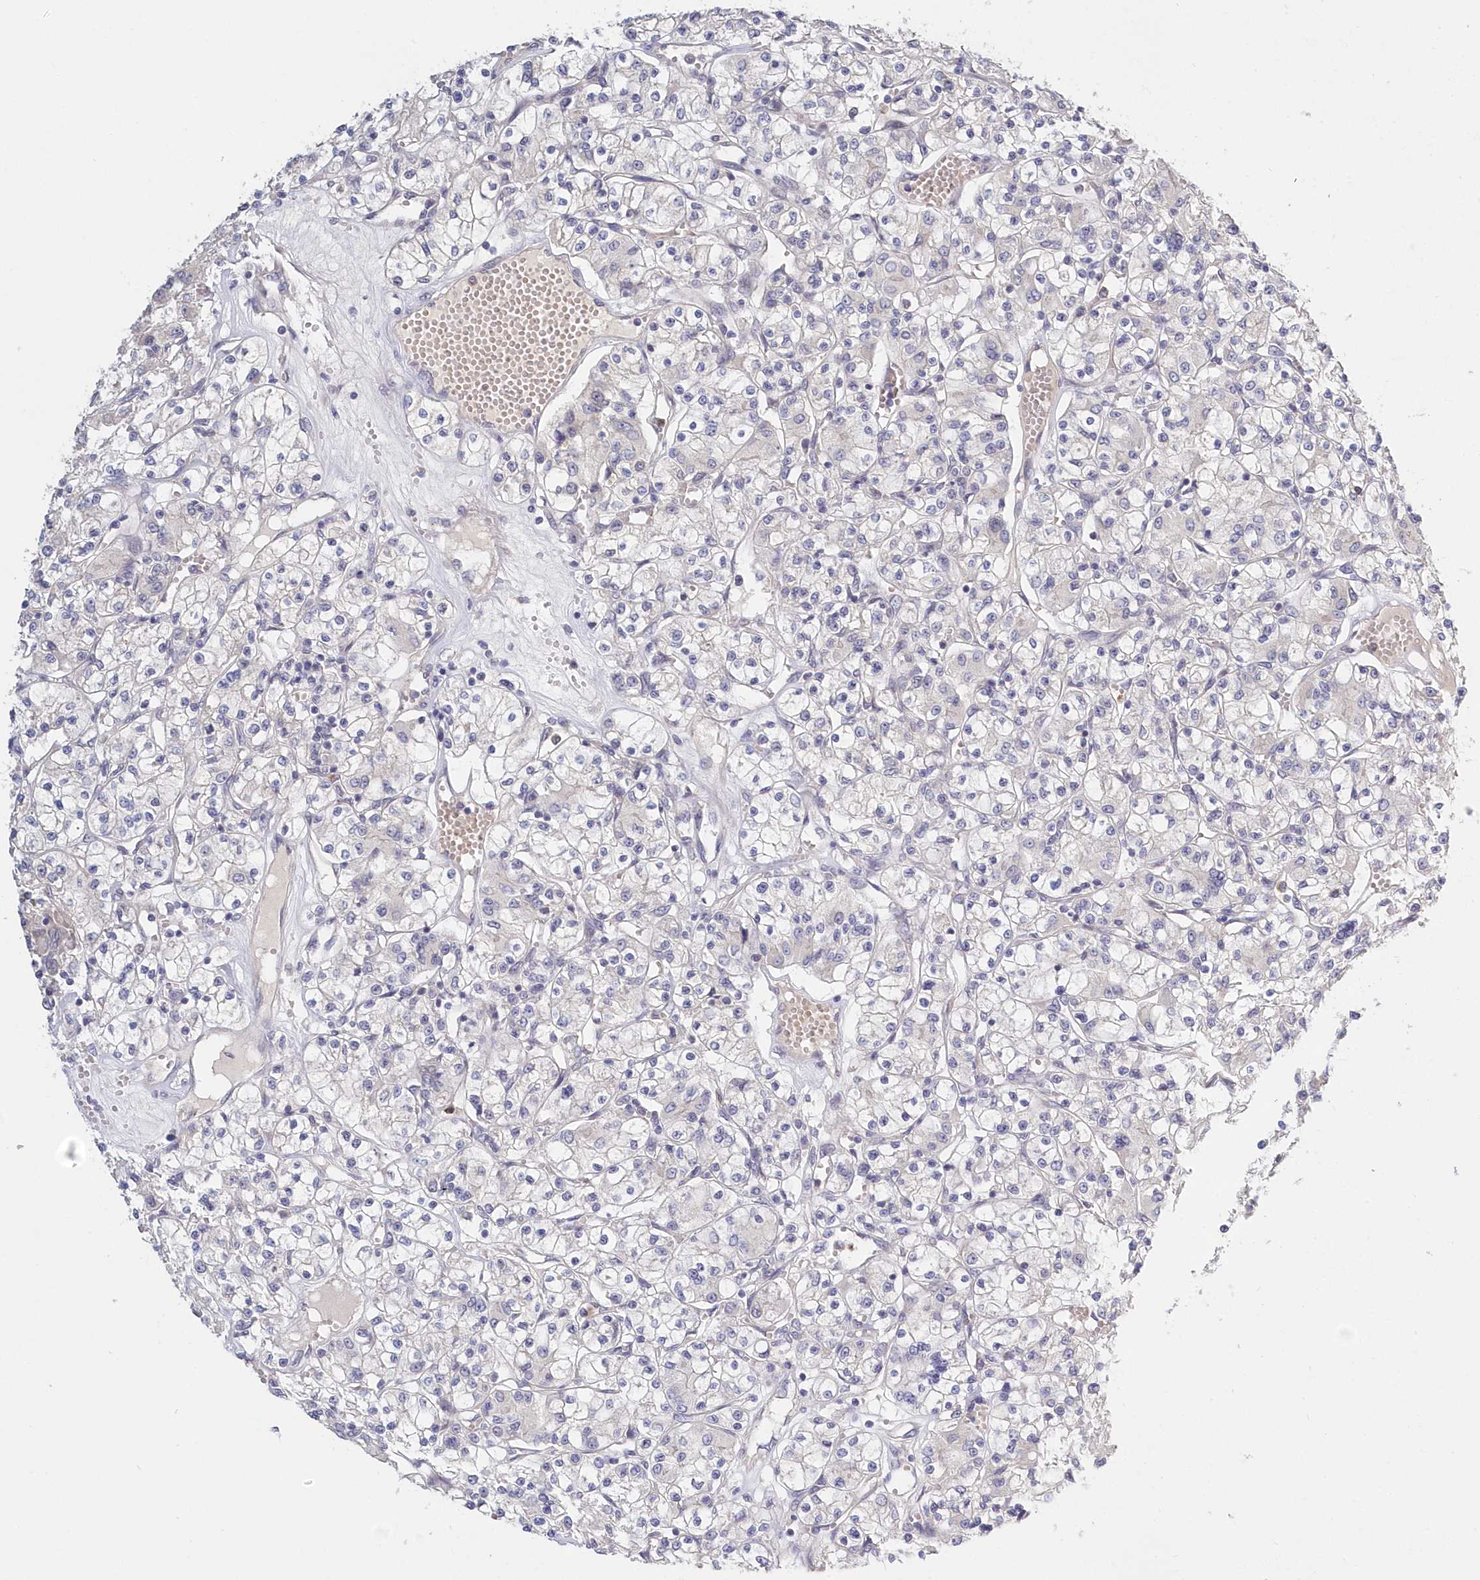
{"staining": {"intensity": "negative", "quantity": "none", "location": "none"}, "tissue": "renal cancer", "cell_type": "Tumor cells", "image_type": "cancer", "snomed": [{"axis": "morphology", "description": "Adenocarcinoma, NOS"}, {"axis": "topography", "description": "Kidney"}], "caption": "A histopathology image of renal cancer stained for a protein exhibits no brown staining in tumor cells.", "gene": "KATNA1", "patient": {"sex": "female", "age": 59}}